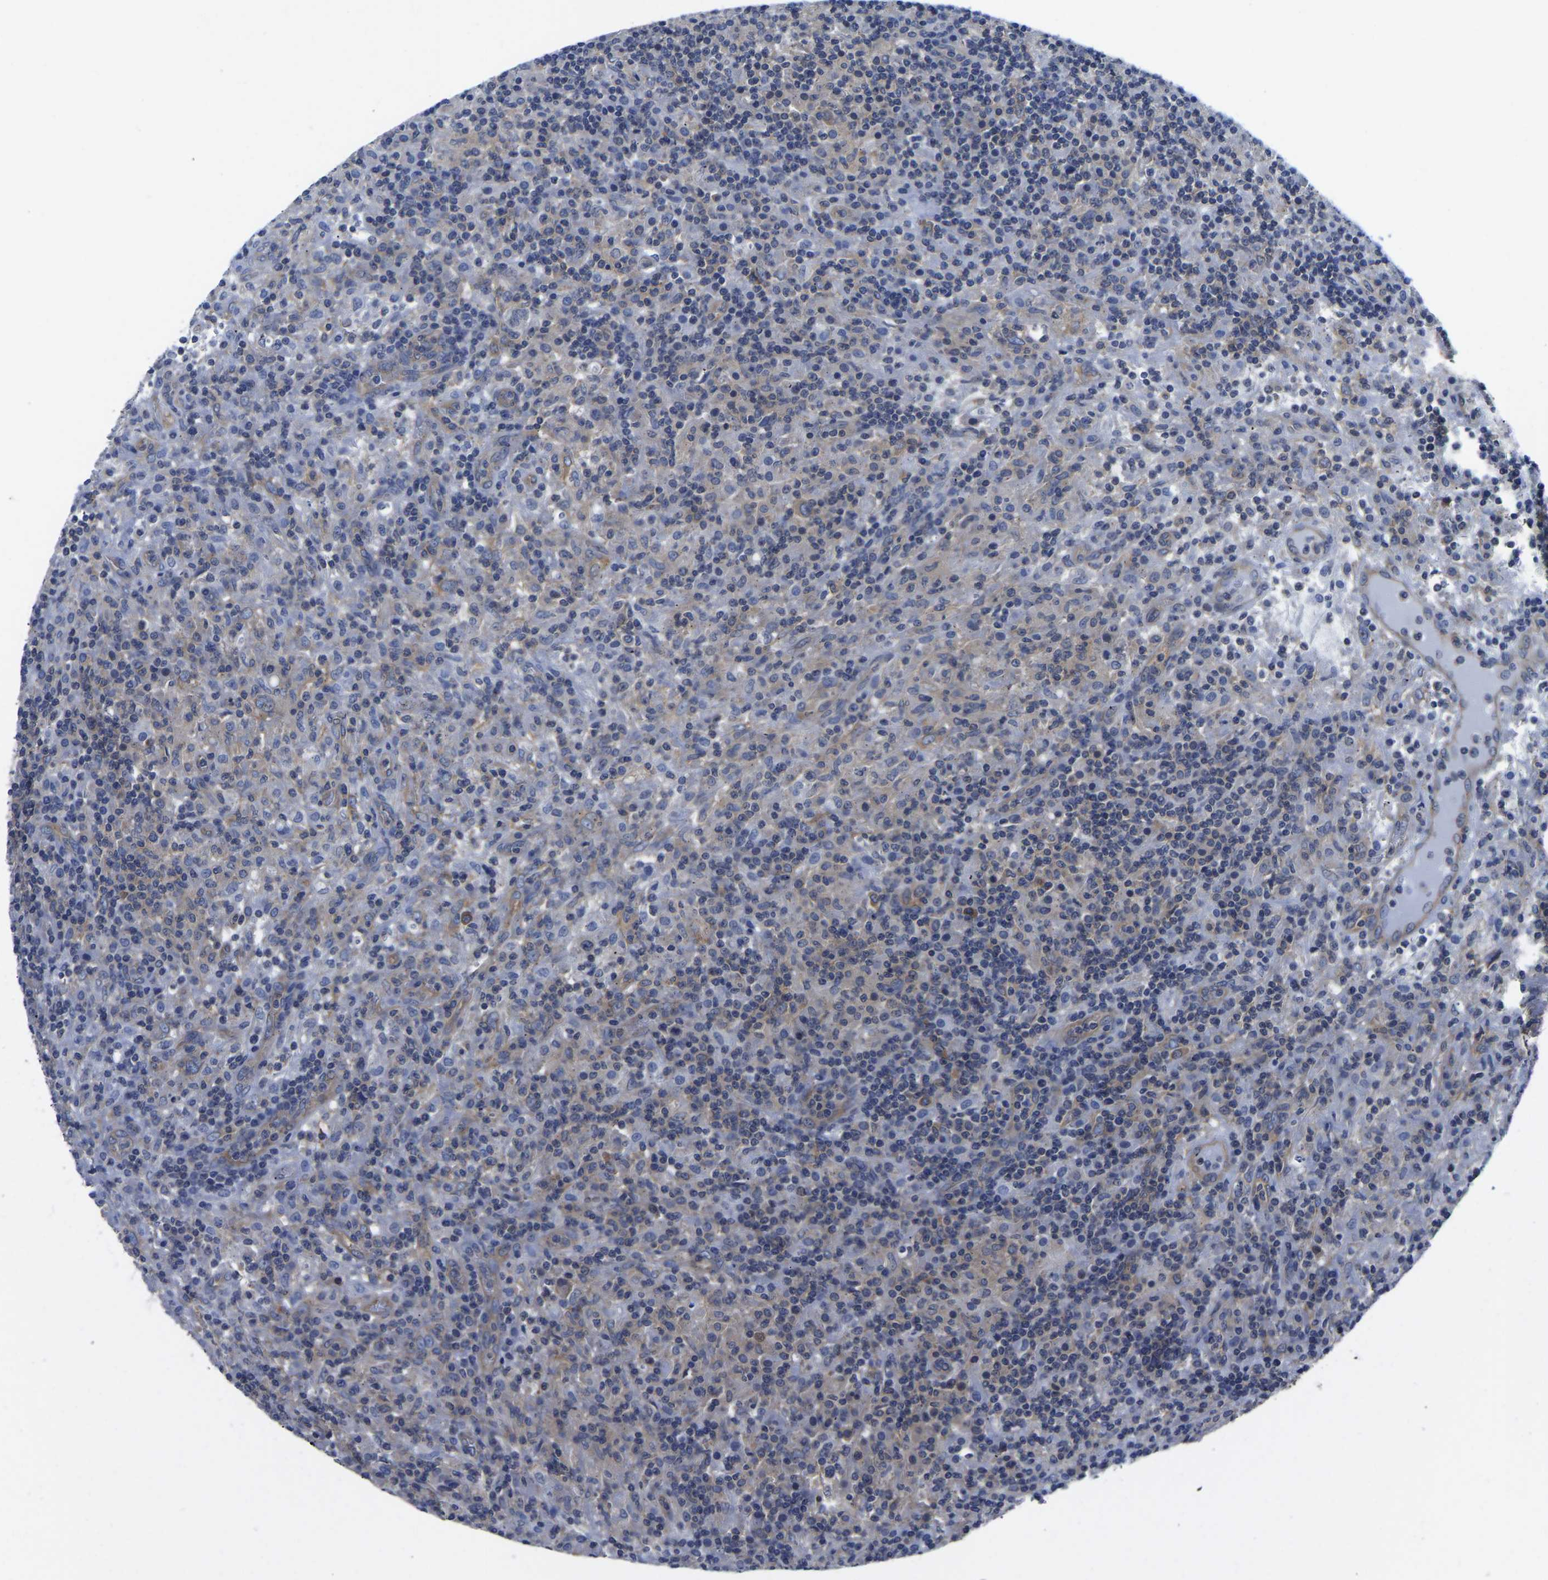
{"staining": {"intensity": "weak", "quantity": "<25%", "location": "cytoplasmic/membranous"}, "tissue": "lymphoma", "cell_type": "Tumor cells", "image_type": "cancer", "snomed": [{"axis": "morphology", "description": "Hodgkin's disease, NOS"}, {"axis": "topography", "description": "Lymph node"}], "caption": "A high-resolution photomicrograph shows immunohistochemistry (IHC) staining of lymphoma, which displays no significant expression in tumor cells. (DAB IHC with hematoxylin counter stain).", "gene": "TFG", "patient": {"sex": "male", "age": 70}}